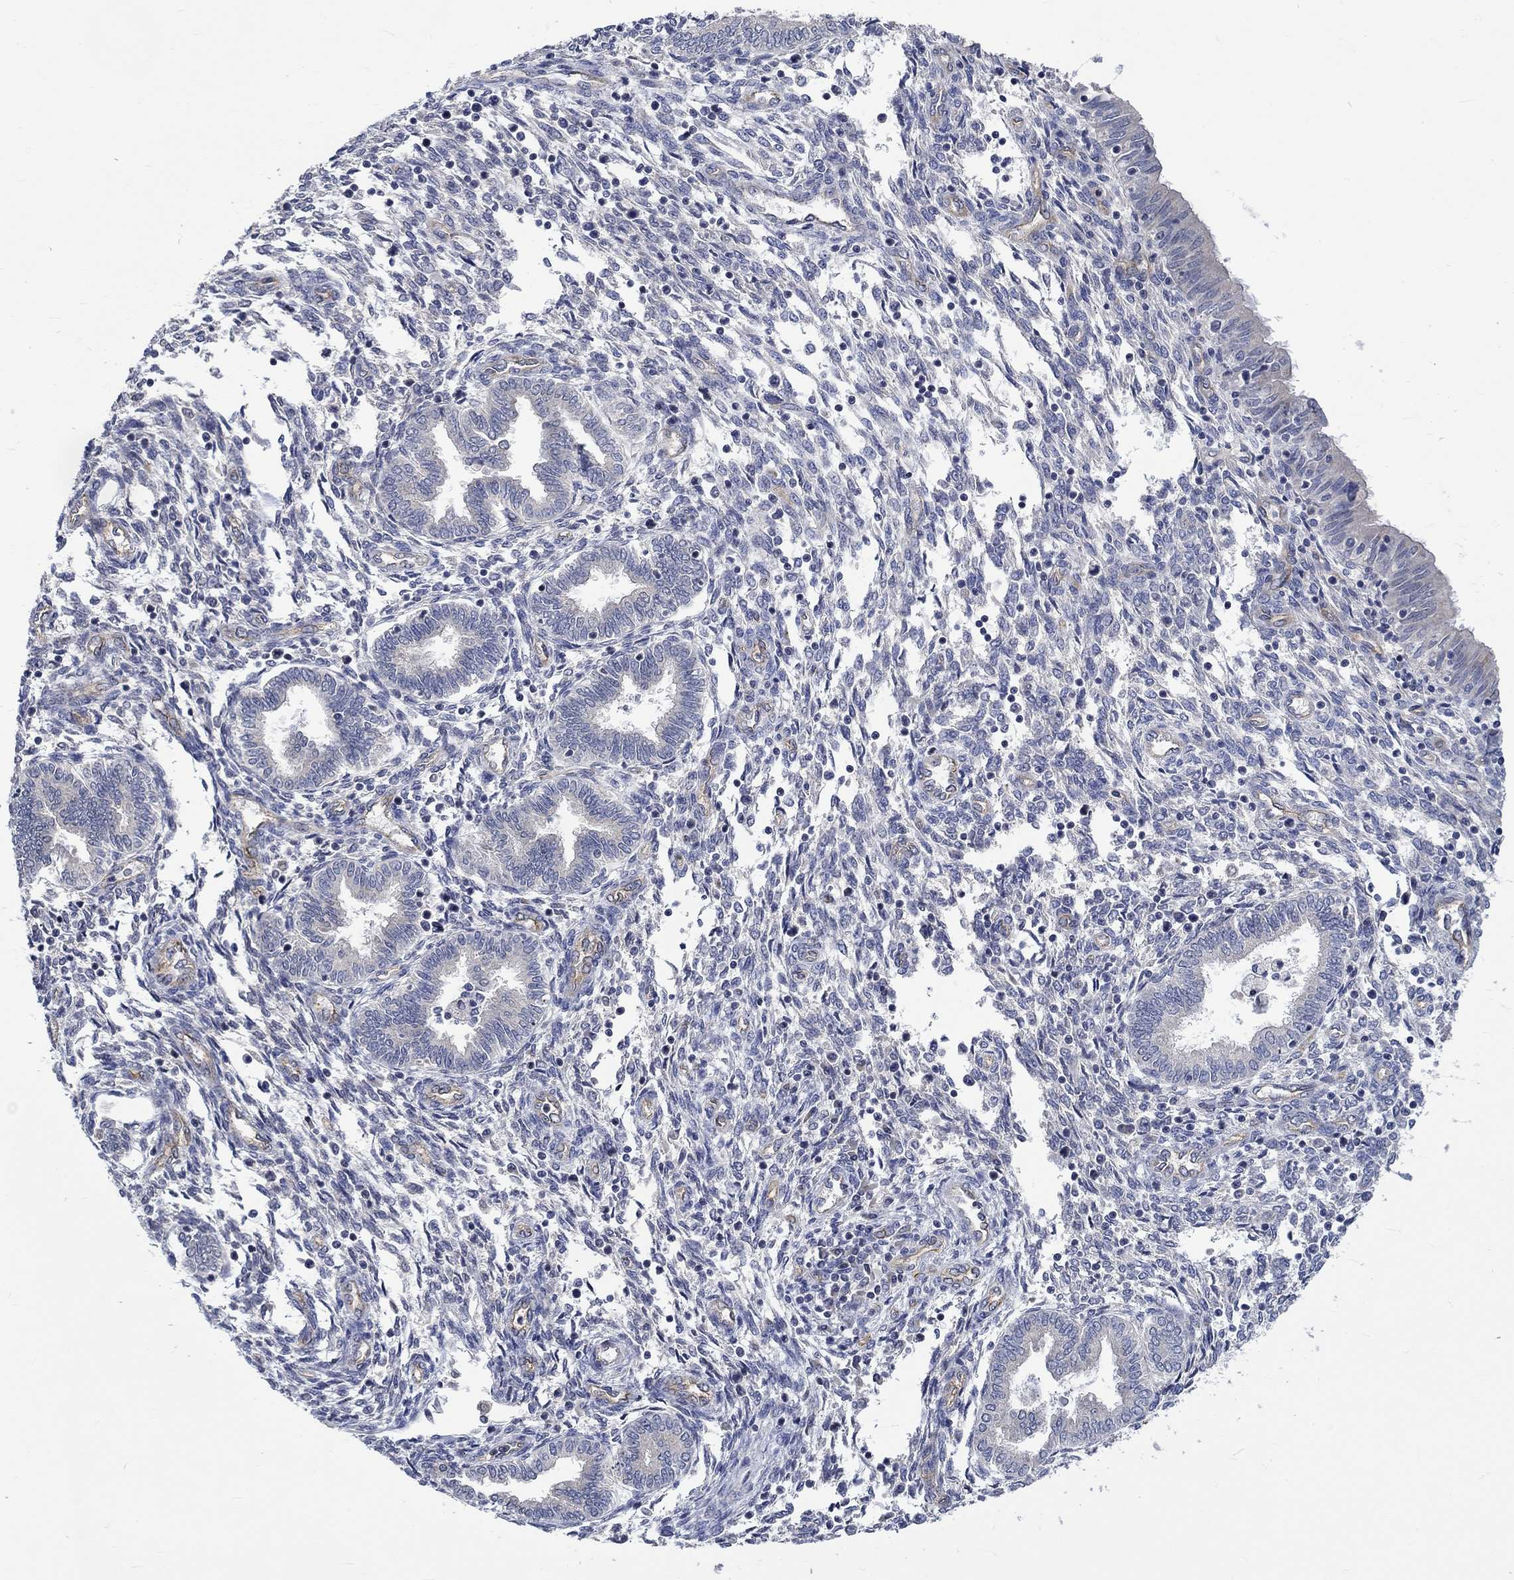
{"staining": {"intensity": "negative", "quantity": "none", "location": "none"}, "tissue": "endometrium", "cell_type": "Cells in endometrial stroma", "image_type": "normal", "snomed": [{"axis": "morphology", "description": "Normal tissue, NOS"}, {"axis": "topography", "description": "Endometrium"}], "caption": "Immunohistochemistry micrograph of normal human endometrium stained for a protein (brown), which exhibits no staining in cells in endometrial stroma. (IHC, brightfield microscopy, high magnification).", "gene": "GJA5", "patient": {"sex": "female", "age": 42}}